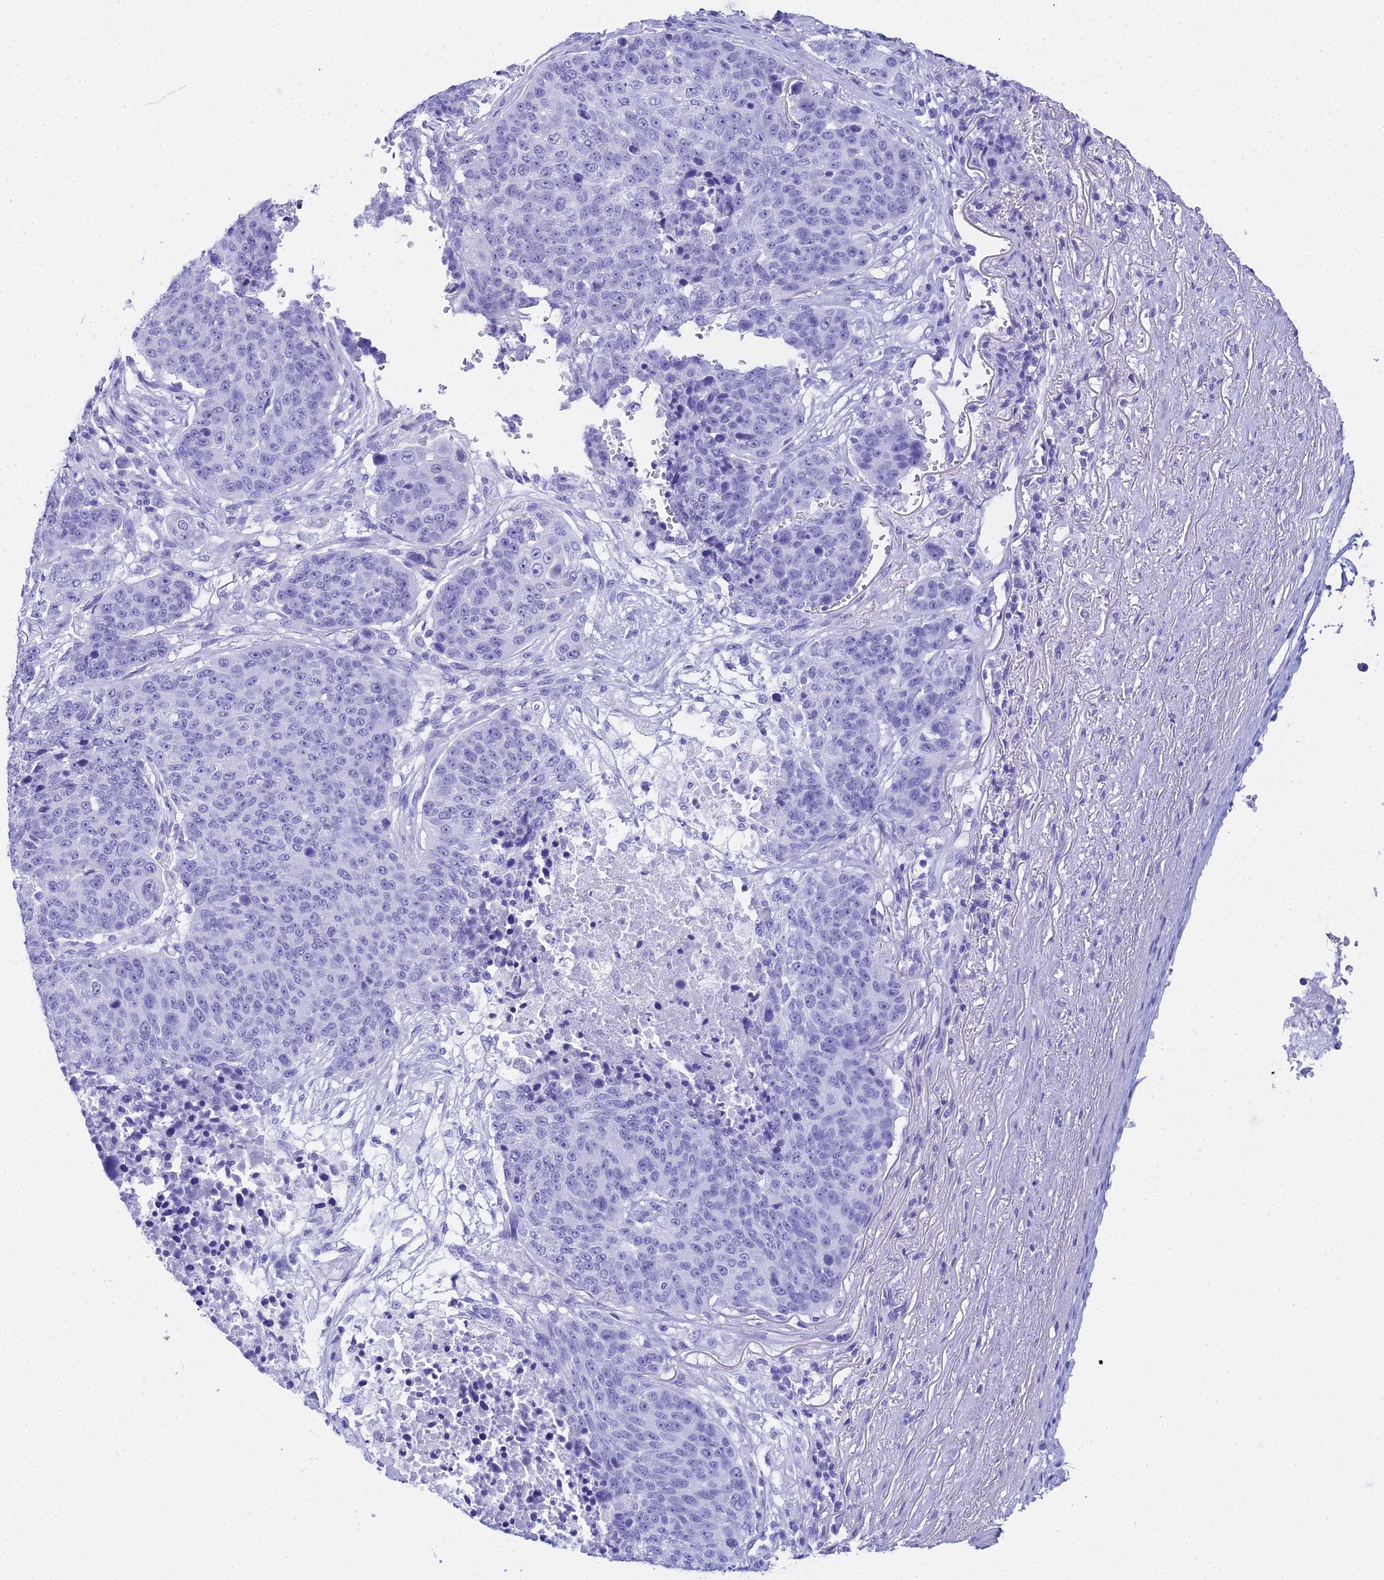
{"staining": {"intensity": "negative", "quantity": "none", "location": "none"}, "tissue": "lung cancer", "cell_type": "Tumor cells", "image_type": "cancer", "snomed": [{"axis": "morphology", "description": "Normal tissue, NOS"}, {"axis": "morphology", "description": "Squamous cell carcinoma, NOS"}, {"axis": "topography", "description": "Lymph node"}, {"axis": "topography", "description": "Lung"}], "caption": "The photomicrograph demonstrates no staining of tumor cells in lung cancer. (DAB (3,3'-diaminobenzidine) immunohistochemistry visualized using brightfield microscopy, high magnification).", "gene": "ZNF442", "patient": {"sex": "male", "age": 66}}